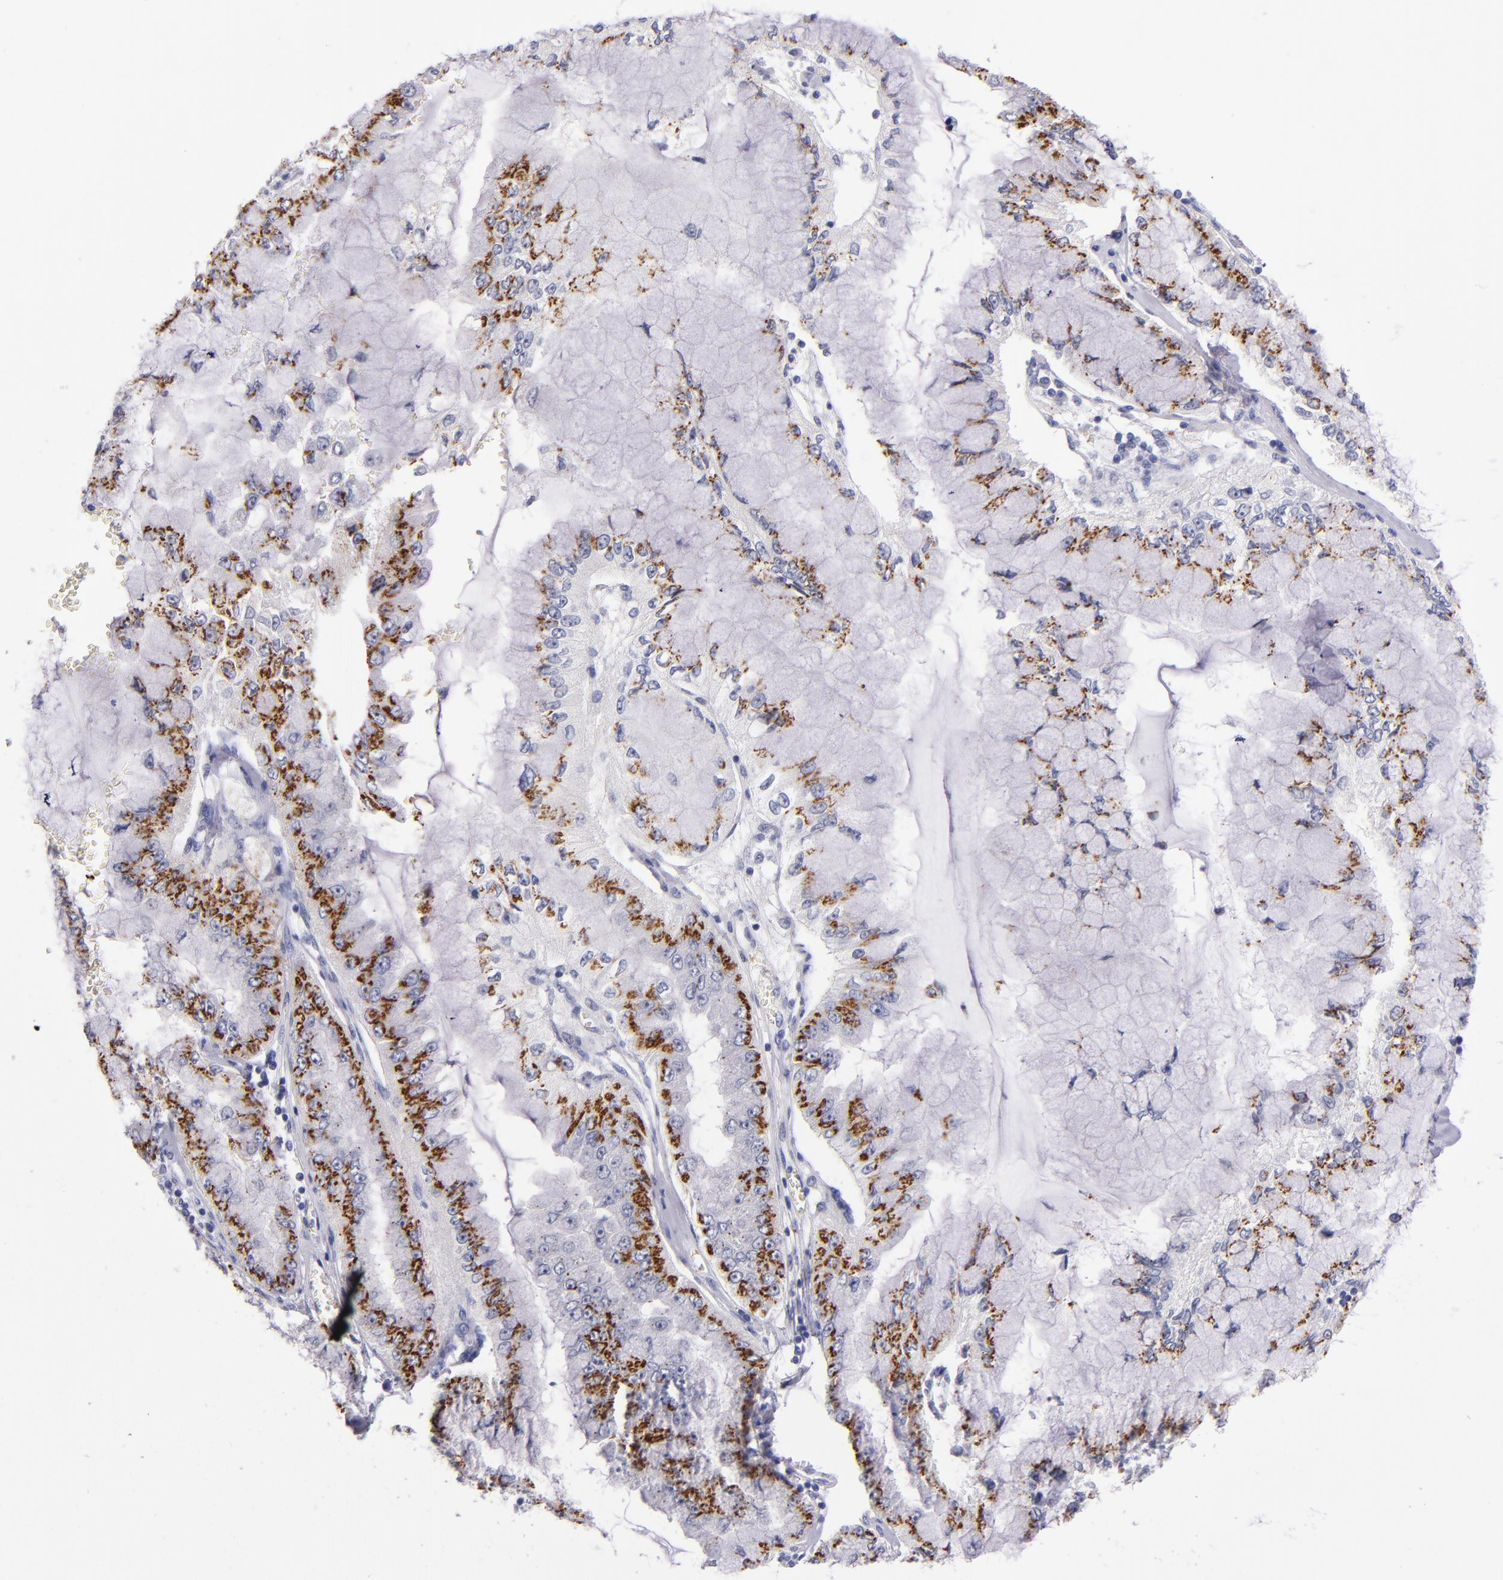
{"staining": {"intensity": "strong", "quantity": ">75%", "location": "cytoplasmic/membranous"}, "tissue": "liver cancer", "cell_type": "Tumor cells", "image_type": "cancer", "snomed": [{"axis": "morphology", "description": "Cholangiocarcinoma"}, {"axis": "topography", "description": "Liver"}], "caption": "IHC staining of cholangiocarcinoma (liver), which shows high levels of strong cytoplasmic/membranous positivity in approximately >75% of tumor cells indicating strong cytoplasmic/membranous protein expression. The staining was performed using DAB (3,3'-diaminobenzidine) (brown) for protein detection and nuclei were counterstained in hematoxylin (blue).", "gene": "RAB41", "patient": {"sex": "female", "age": 79}}